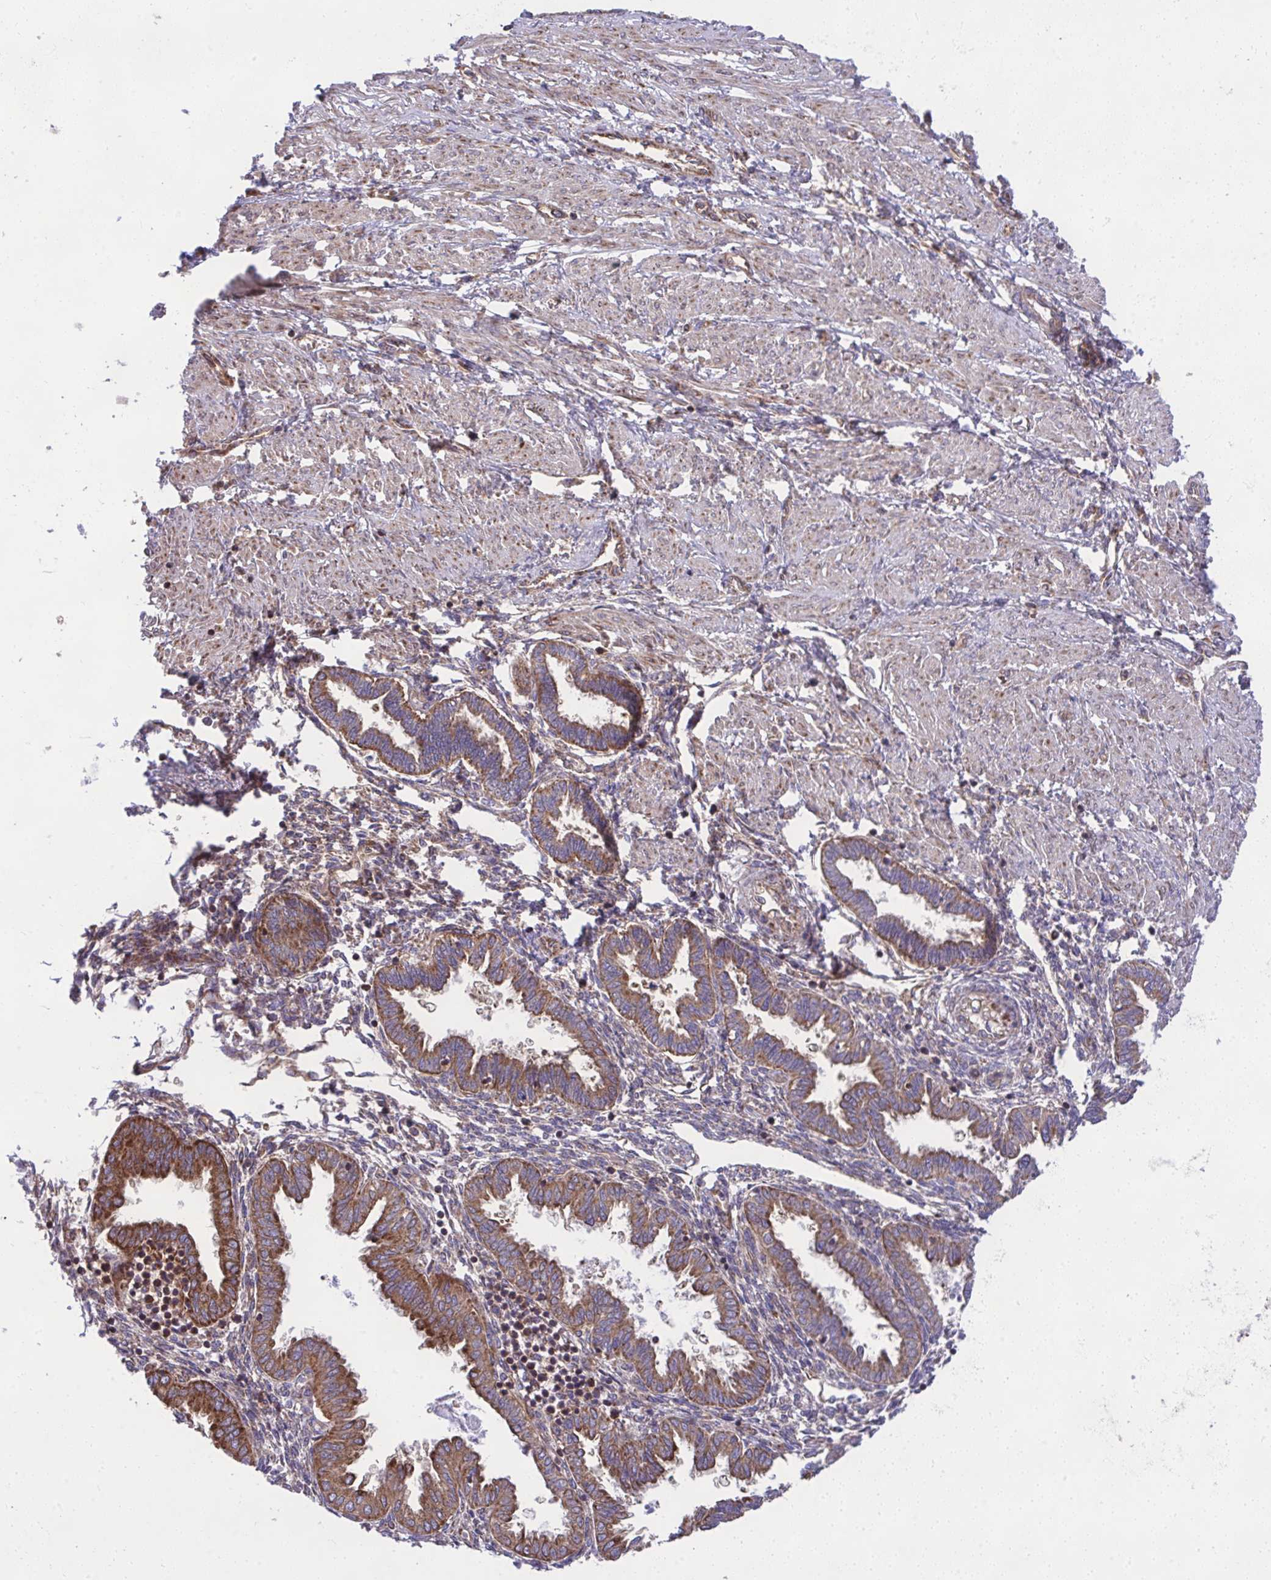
{"staining": {"intensity": "weak", "quantity": "<25%", "location": "cytoplasmic/membranous"}, "tissue": "endometrium", "cell_type": "Cells in endometrial stroma", "image_type": "normal", "snomed": [{"axis": "morphology", "description": "Normal tissue, NOS"}, {"axis": "topography", "description": "Endometrium"}], "caption": "IHC photomicrograph of normal human endometrium stained for a protein (brown), which shows no expression in cells in endometrial stroma. The staining was performed using DAB (3,3'-diaminobenzidine) to visualize the protein expression in brown, while the nuclei were stained in blue with hematoxylin (Magnification: 20x).", "gene": "NMNAT3", "patient": {"sex": "female", "age": 33}}